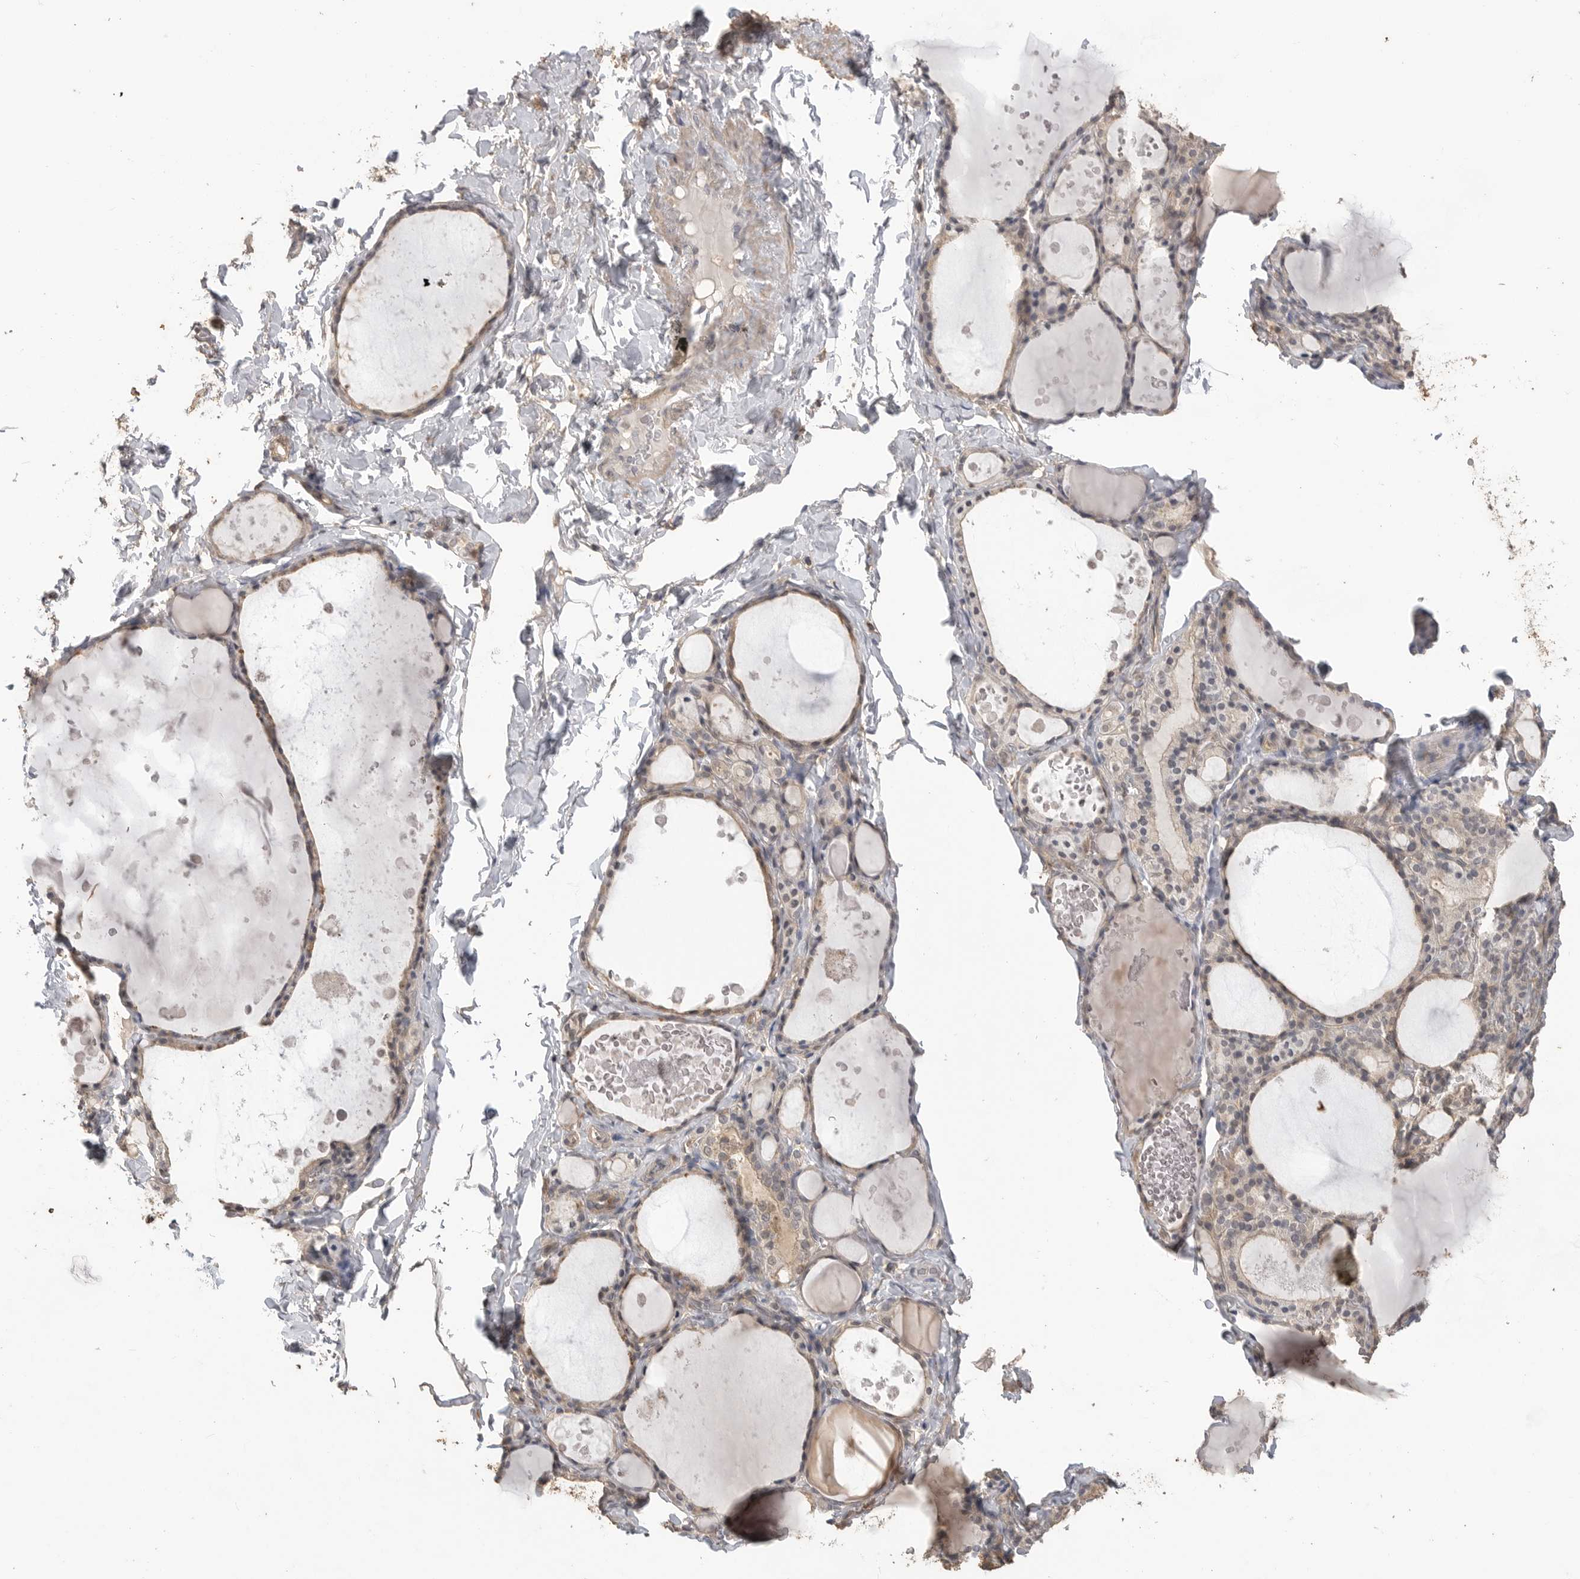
{"staining": {"intensity": "weak", "quantity": "25%-75%", "location": "cytoplasmic/membranous"}, "tissue": "thyroid gland", "cell_type": "Glandular cells", "image_type": "normal", "snomed": [{"axis": "morphology", "description": "Normal tissue, NOS"}, {"axis": "topography", "description": "Thyroid gland"}], "caption": "Immunohistochemistry (IHC) staining of benign thyroid gland, which demonstrates low levels of weak cytoplasmic/membranous positivity in approximately 25%-75% of glandular cells indicating weak cytoplasmic/membranous protein positivity. The staining was performed using DAB (3,3'-diaminobenzidine) (brown) for protein detection and nuclei were counterstained in hematoxylin (blue).", "gene": "MAP2K1", "patient": {"sex": "male", "age": 56}}